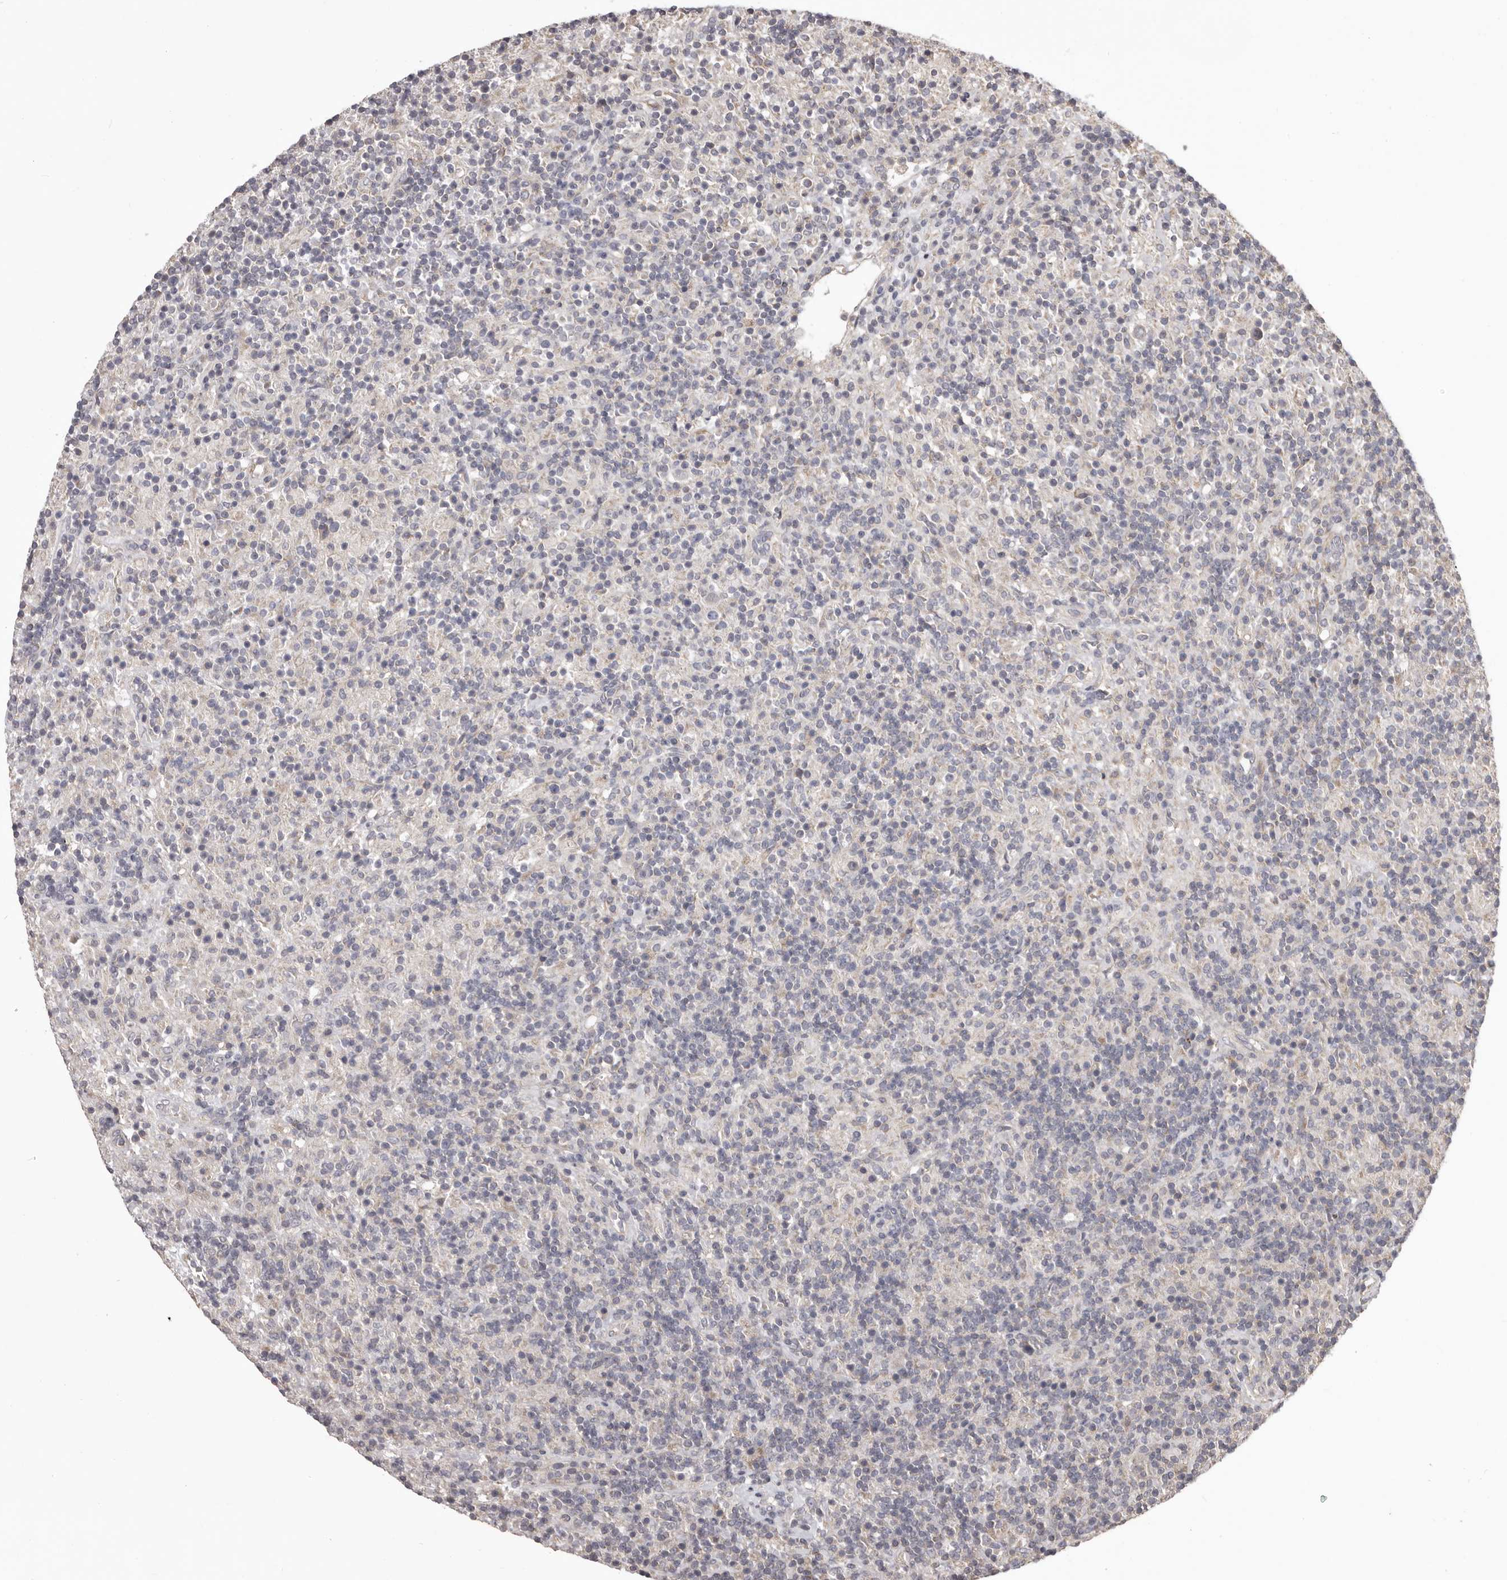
{"staining": {"intensity": "negative", "quantity": "none", "location": "none"}, "tissue": "lymphoma", "cell_type": "Tumor cells", "image_type": "cancer", "snomed": [{"axis": "morphology", "description": "Hodgkin's disease, NOS"}, {"axis": "topography", "description": "Lymph node"}], "caption": "DAB immunohistochemical staining of human lymphoma shows no significant expression in tumor cells.", "gene": "HRH1", "patient": {"sex": "male", "age": 70}}